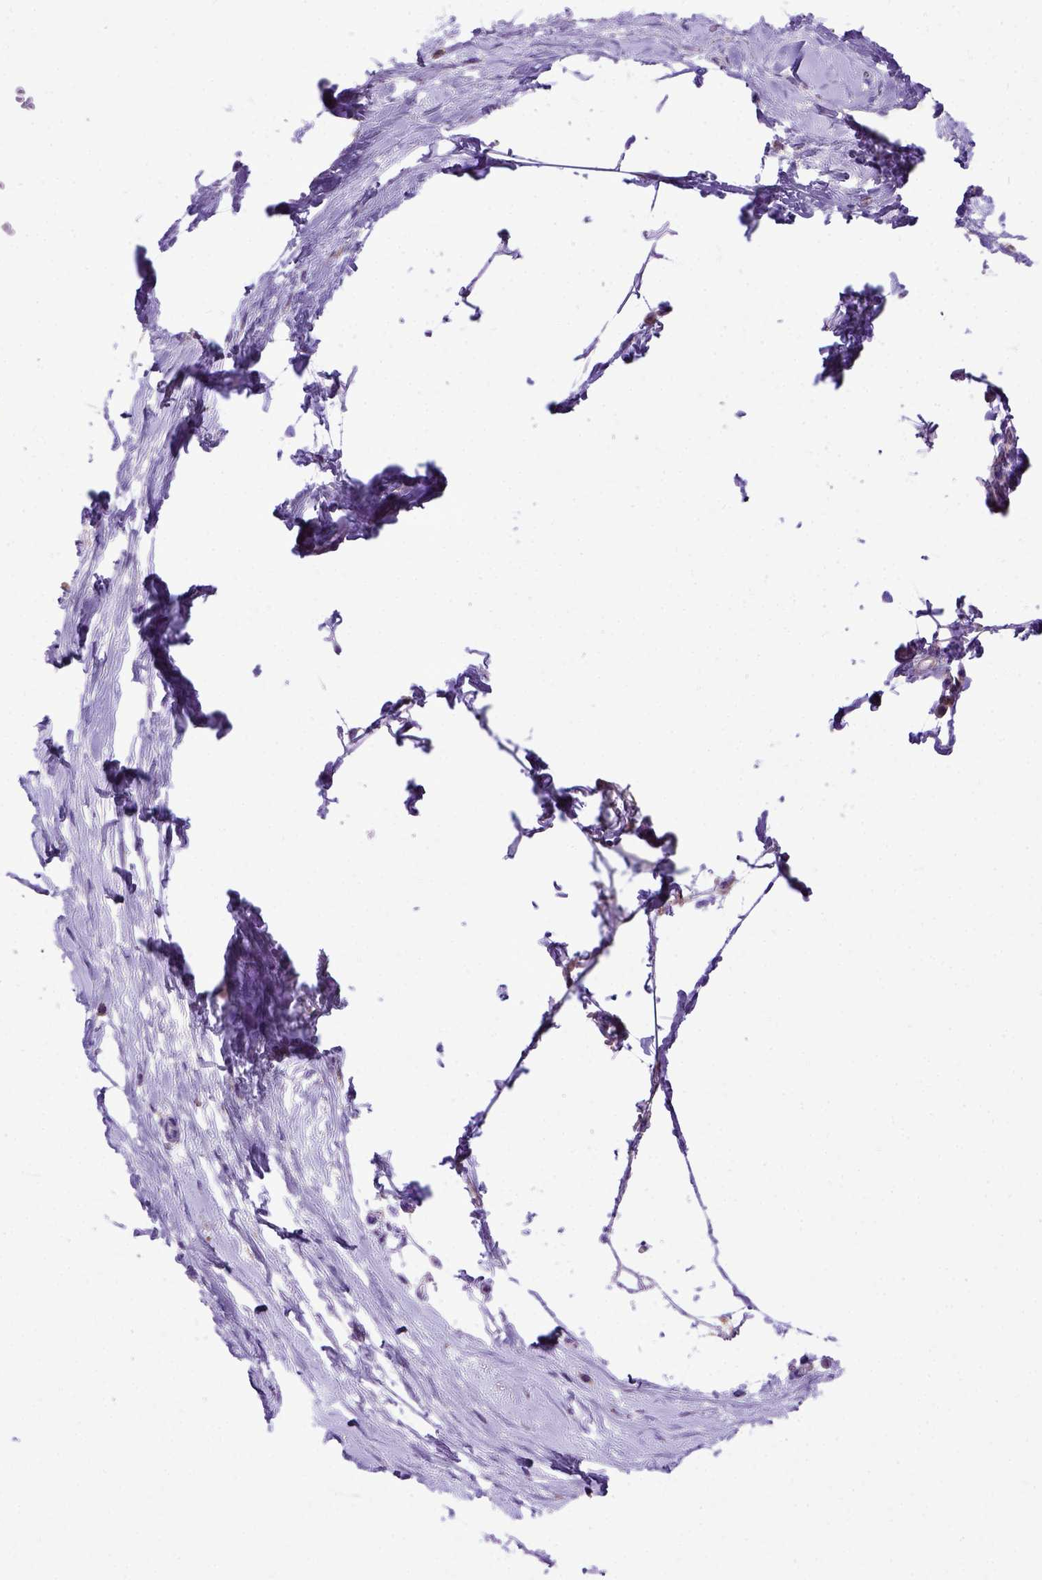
{"staining": {"intensity": "negative", "quantity": "none", "location": "none"}, "tissue": "breast", "cell_type": "Adipocytes", "image_type": "normal", "snomed": [{"axis": "morphology", "description": "Normal tissue, NOS"}, {"axis": "topography", "description": "Breast"}], "caption": "Human breast stained for a protein using immunohistochemistry (IHC) demonstrates no positivity in adipocytes.", "gene": "ADAM12", "patient": {"sex": "female", "age": 45}}